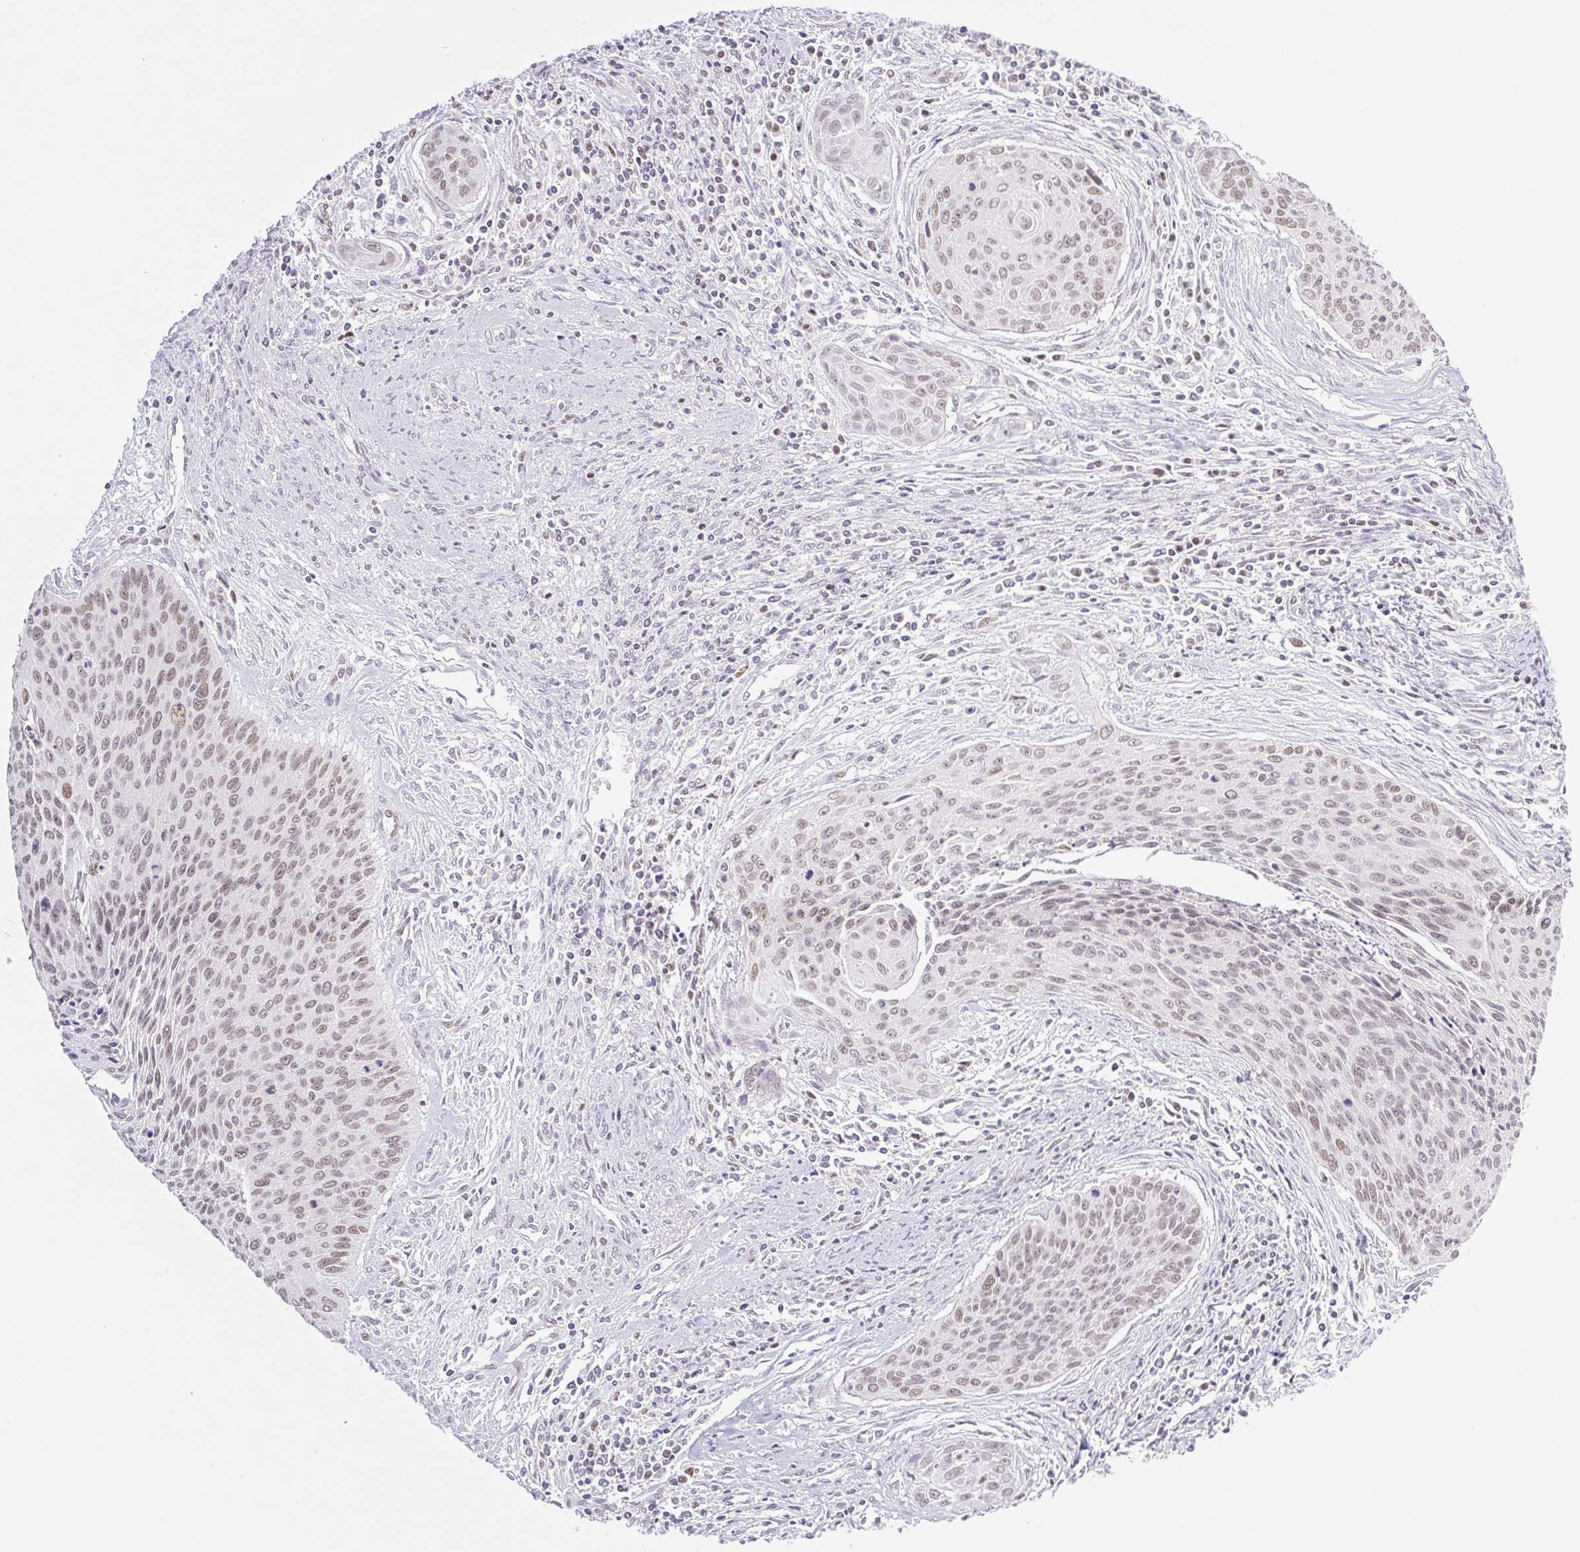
{"staining": {"intensity": "weak", "quantity": ">75%", "location": "nuclear"}, "tissue": "cervical cancer", "cell_type": "Tumor cells", "image_type": "cancer", "snomed": [{"axis": "morphology", "description": "Squamous cell carcinoma, NOS"}, {"axis": "topography", "description": "Cervix"}], "caption": "Protein staining reveals weak nuclear staining in approximately >75% of tumor cells in cervical squamous cell carcinoma.", "gene": "TLE3", "patient": {"sex": "female", "age": 55}}